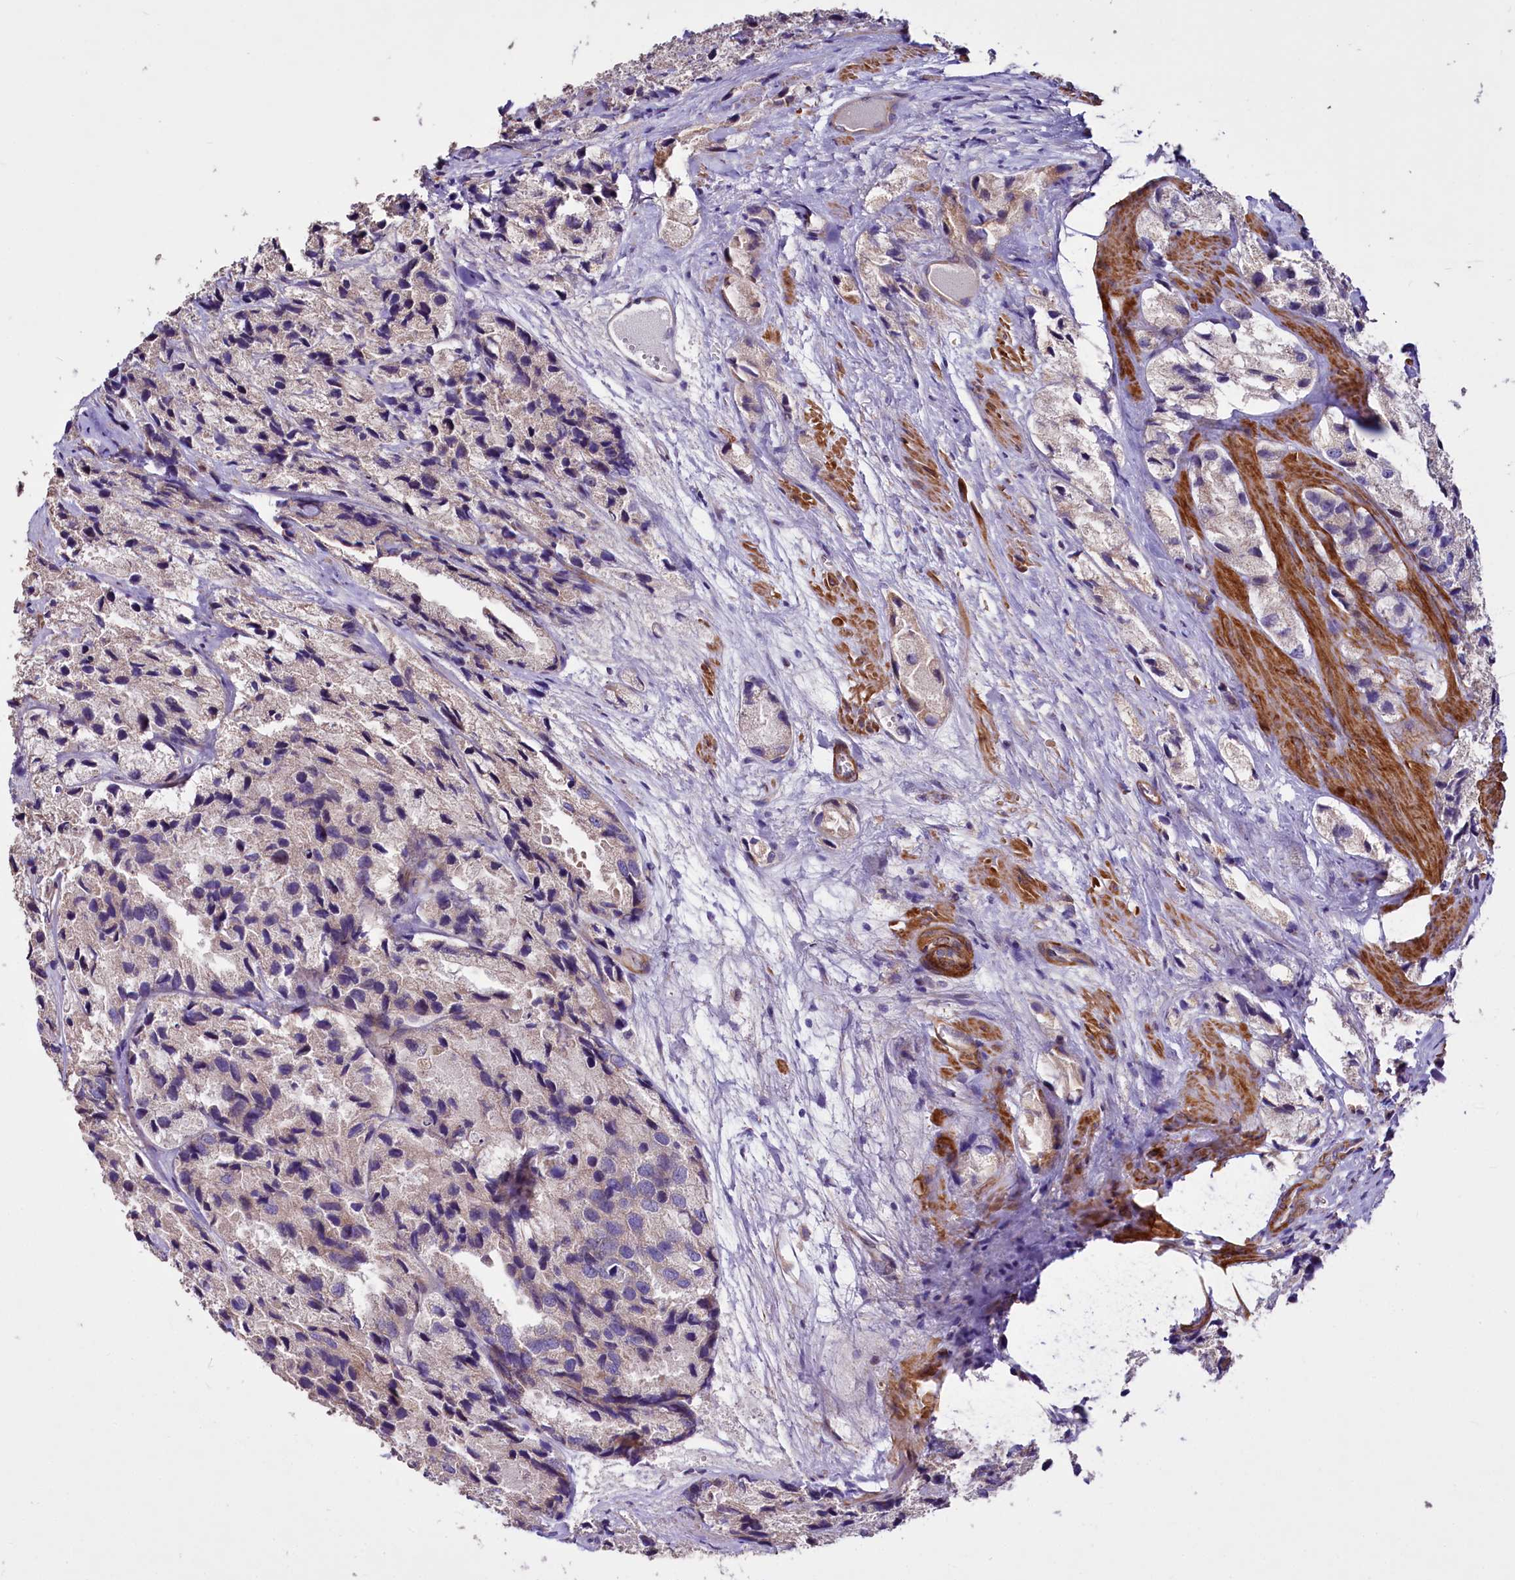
{"staining": {"intensity": "negative", "quantity": "none", "location": "none"}, "tissue": "prostate cancer", "cell_type": "Tumor cells", "image_type": "cancer", "snomed": [{"axis": "morphology", "description": "Adenocarcinoma, High grade"}, {"axis": "topography", "description": "Prostate"}], "caption": "The micrograph demonstrates no significant positivity in tumor cells of prostate cancer. Nuclei are stained in blue.", "gene": "WNT8A", "patient": {"sex": "male", "age": 66}}